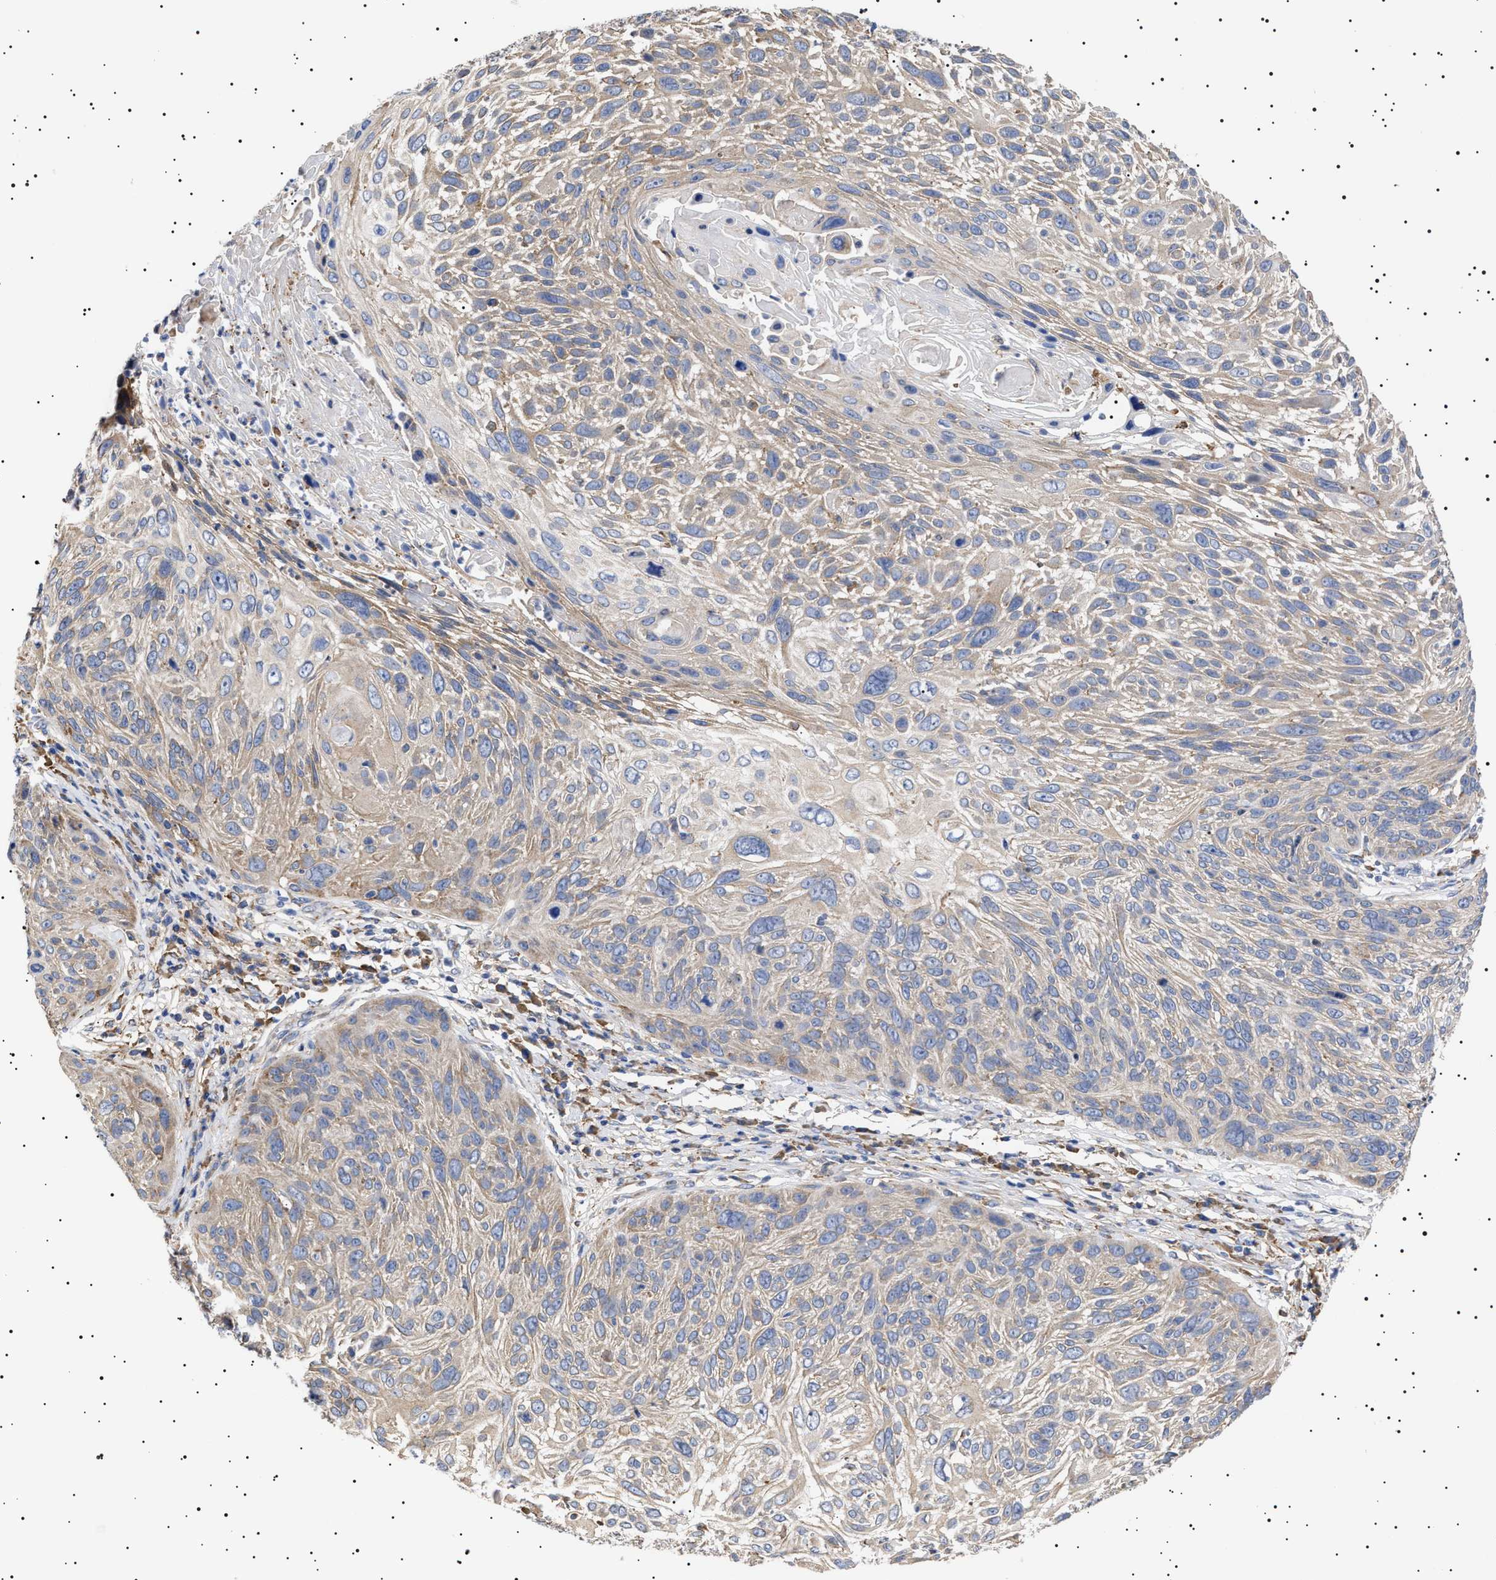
{"staining": {"intensity": "weak", "quantity": "<25%", "location": "cytoplasmic/membranous"}, "tissue": "cervical cancer", "cell_type": "Tumor cells", "image_type": "cancer", "snomed": [{"axis": "morphology", "description": "Squamous cell carcinoma, NOS"}, {"axis": "topography", "description": "Cervix"}], "caption": "Human cervical cancer (squamous cell carcinoma) stained for a protein using IHC displays no staining in tumor cells.", "gene": "ERCC6L2", "patient": {"sex": "female", "age": 51}}